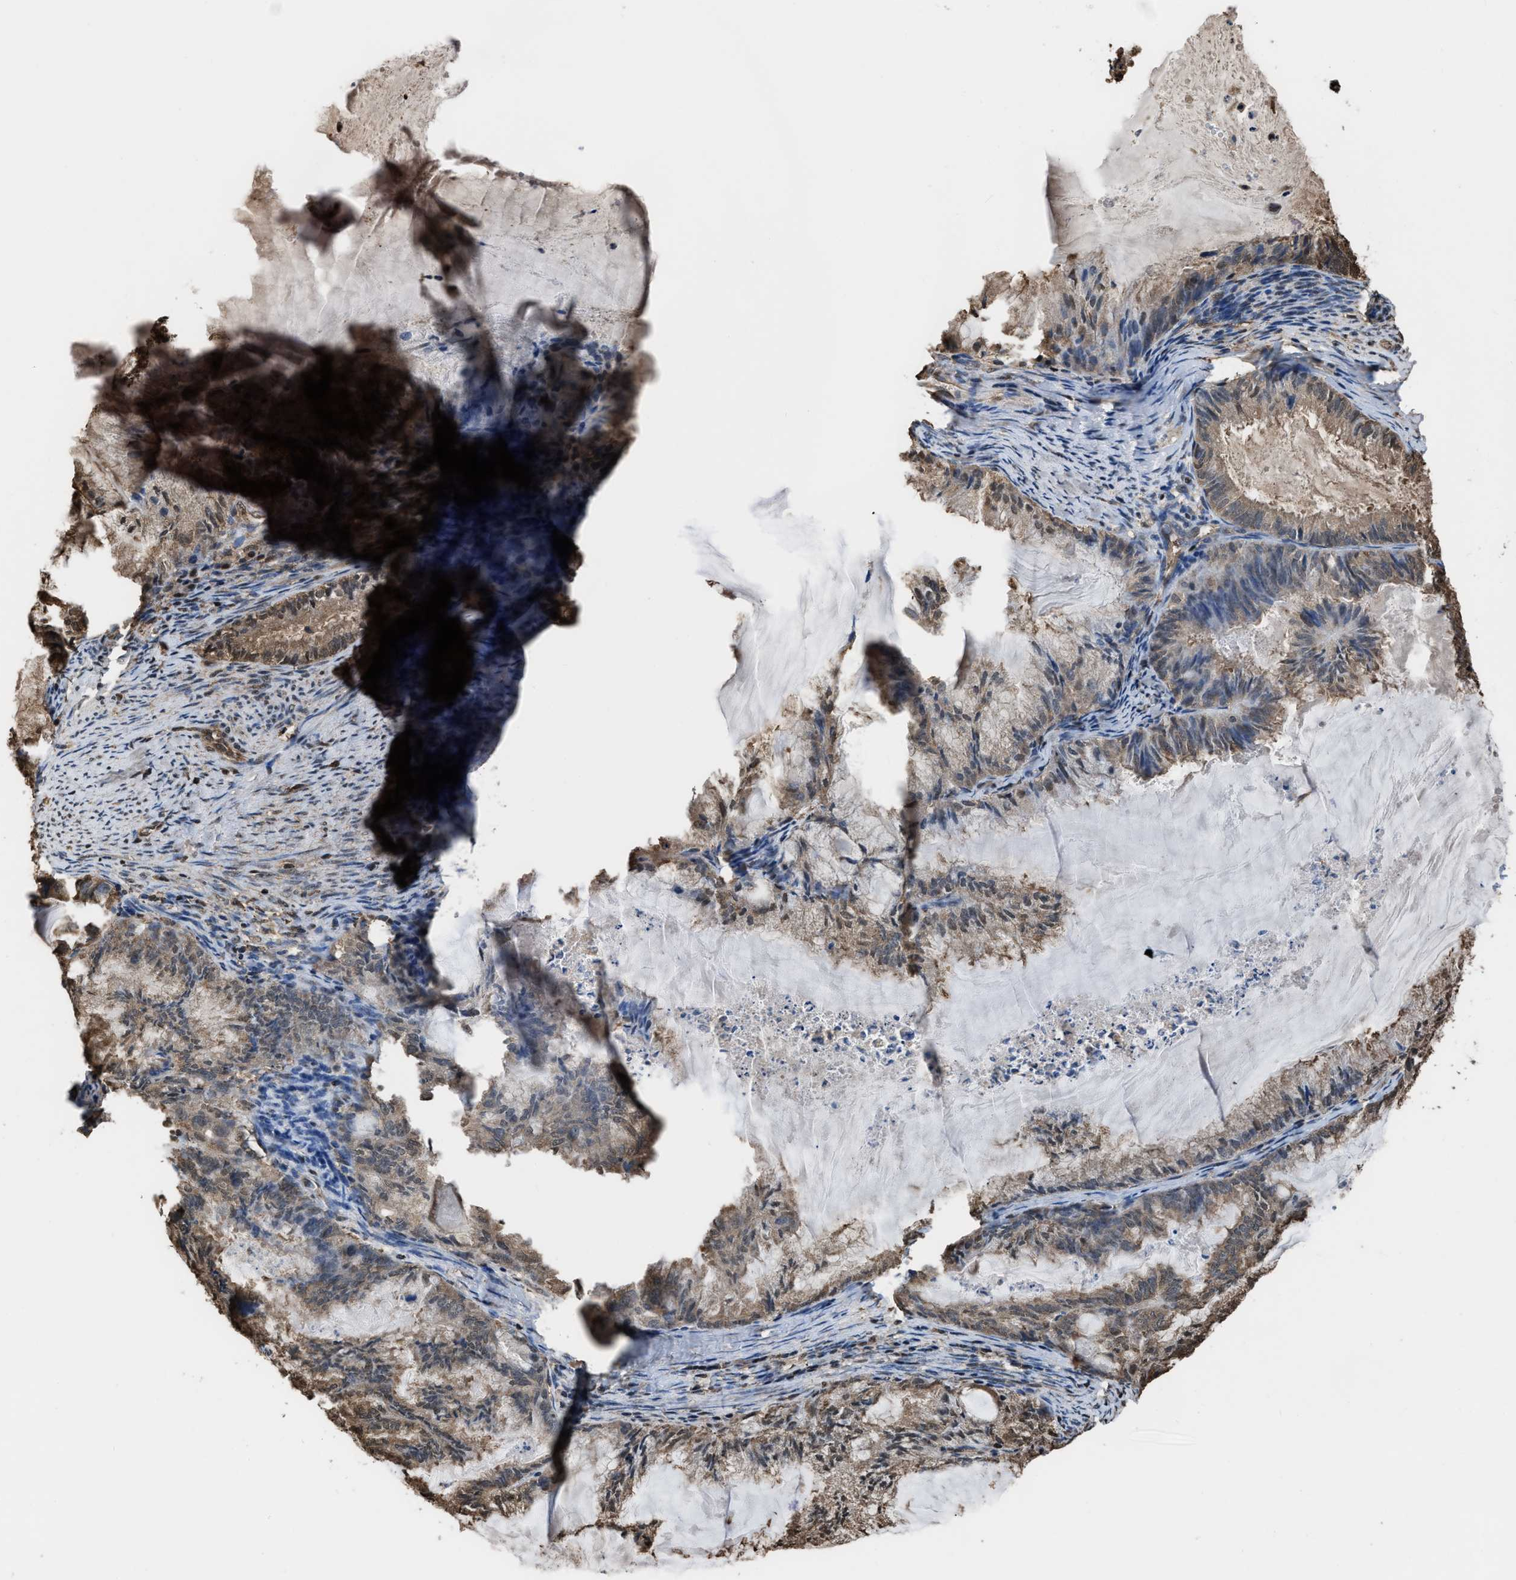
{"staining": {"intensity": "weak", "quantity": ">75%", "location": "cytoplasmic/membranous,nuclear"}, "tissue": "endometrial cancer", "cell_type": "Tumor cells", "image_type": "cancer", "snomed": [{"axis": "morphology", "description": "Adenocarcinoma, NOS"}, {"axis": "topography", "description": "Endometrium"}], "caption": "High-power microscopy captured an immunohistochemistry (IHC) histopathology image of adenocarcinoma (endometrial), revealing weak cytoplasmic/membranous and nuclear positivity in about >75% of tumor cells.", "gene": "FNTA", "patient": {"sex": "female", "age": 86}}